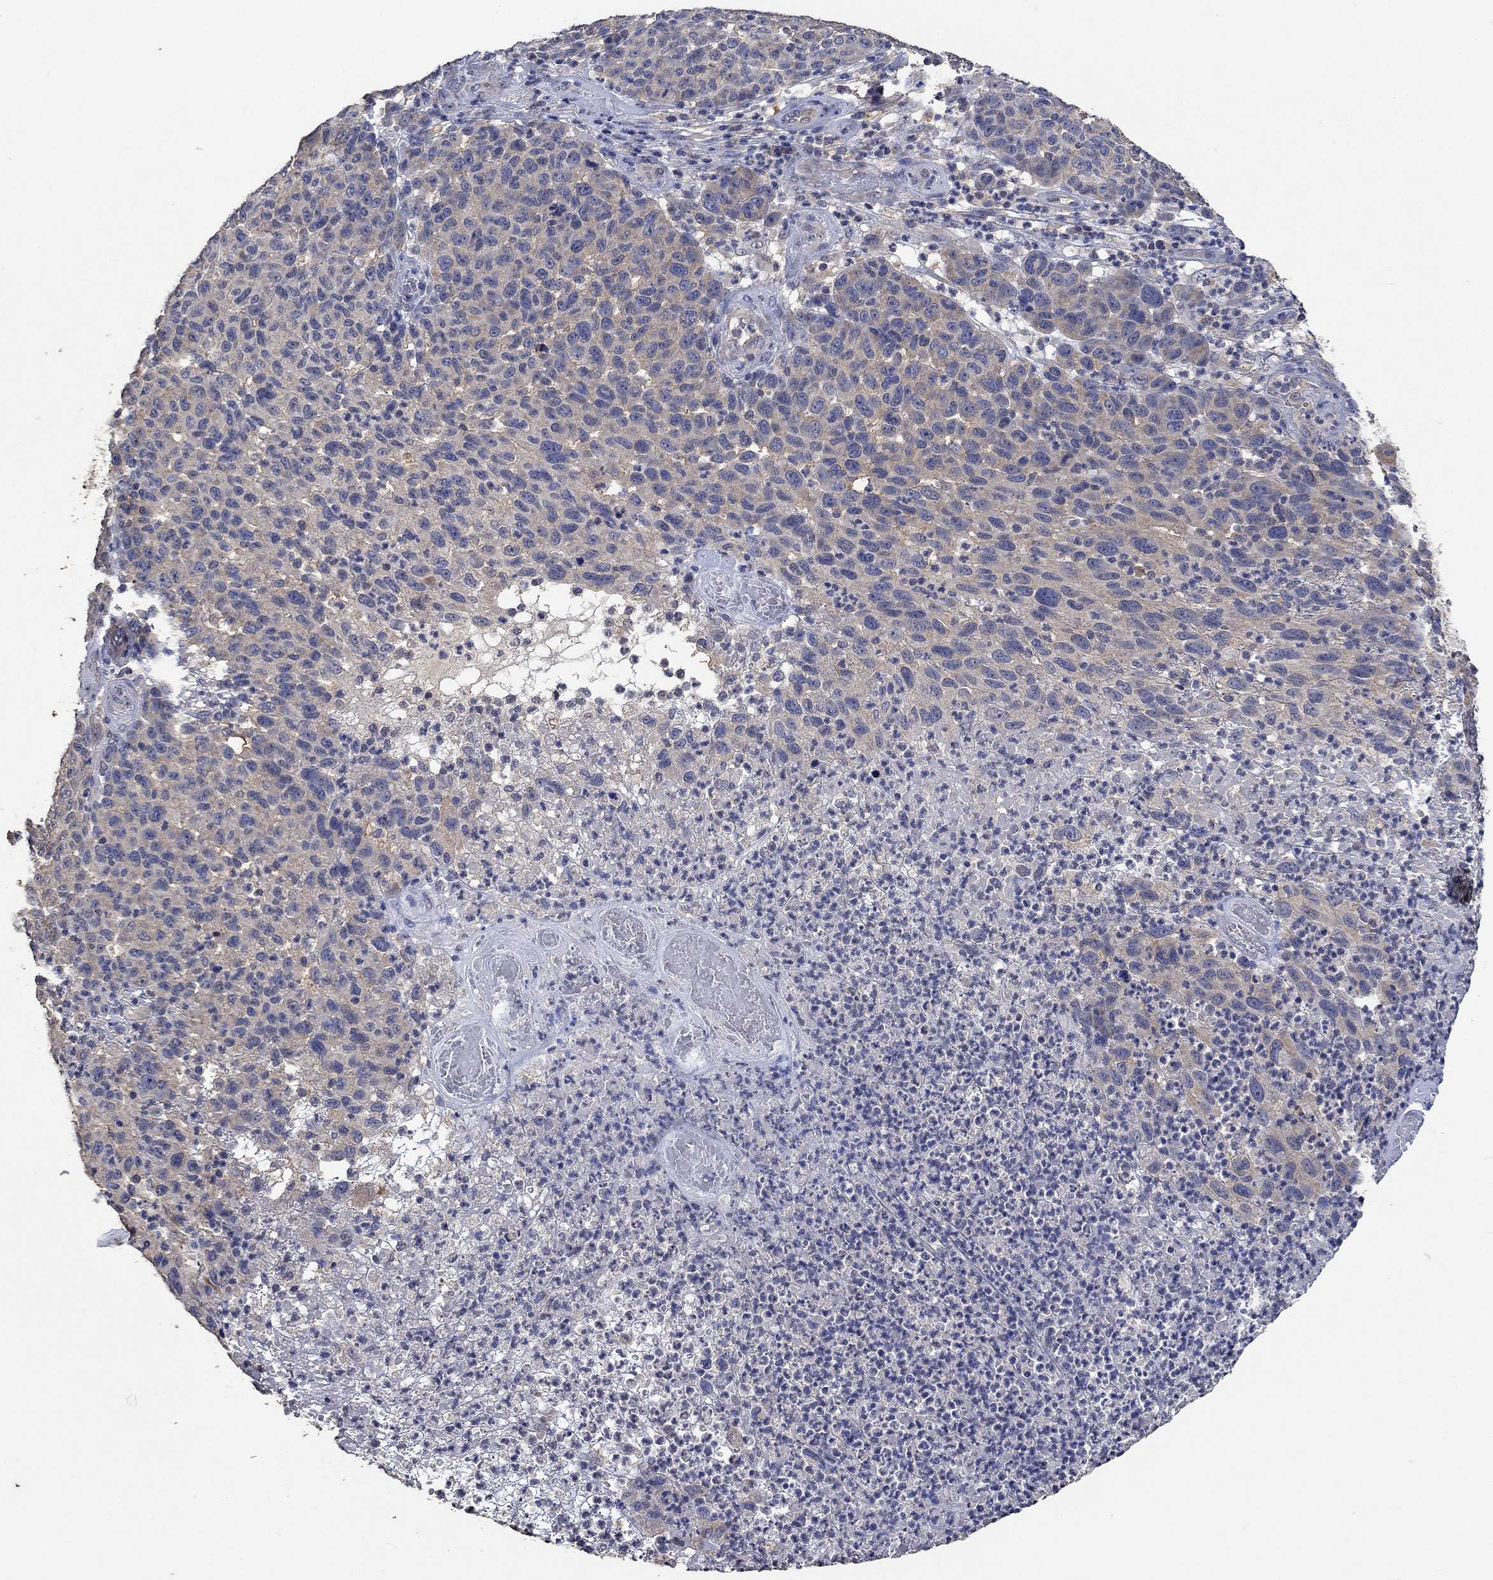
{"staining": {"intensity": "weak", "quantity": "25%-75%", "location": "cytoplasmic/membranous"}, "tissue": "melanoma", "cell_type": "Tumor cells", "image_type": "cancer", "snomed": [{"axis": "morphology", "description": "Malignant melanoma, NOS"}, {"axis": "topography", "description": "Skin"}], "caption": "A brown stain highlights weak cytoplasmic/membranous positivity of a protein in human malignant melanoma tumor cells.", "gene": "PTPN20", "patient": {"sex": "male", "age": 59}}